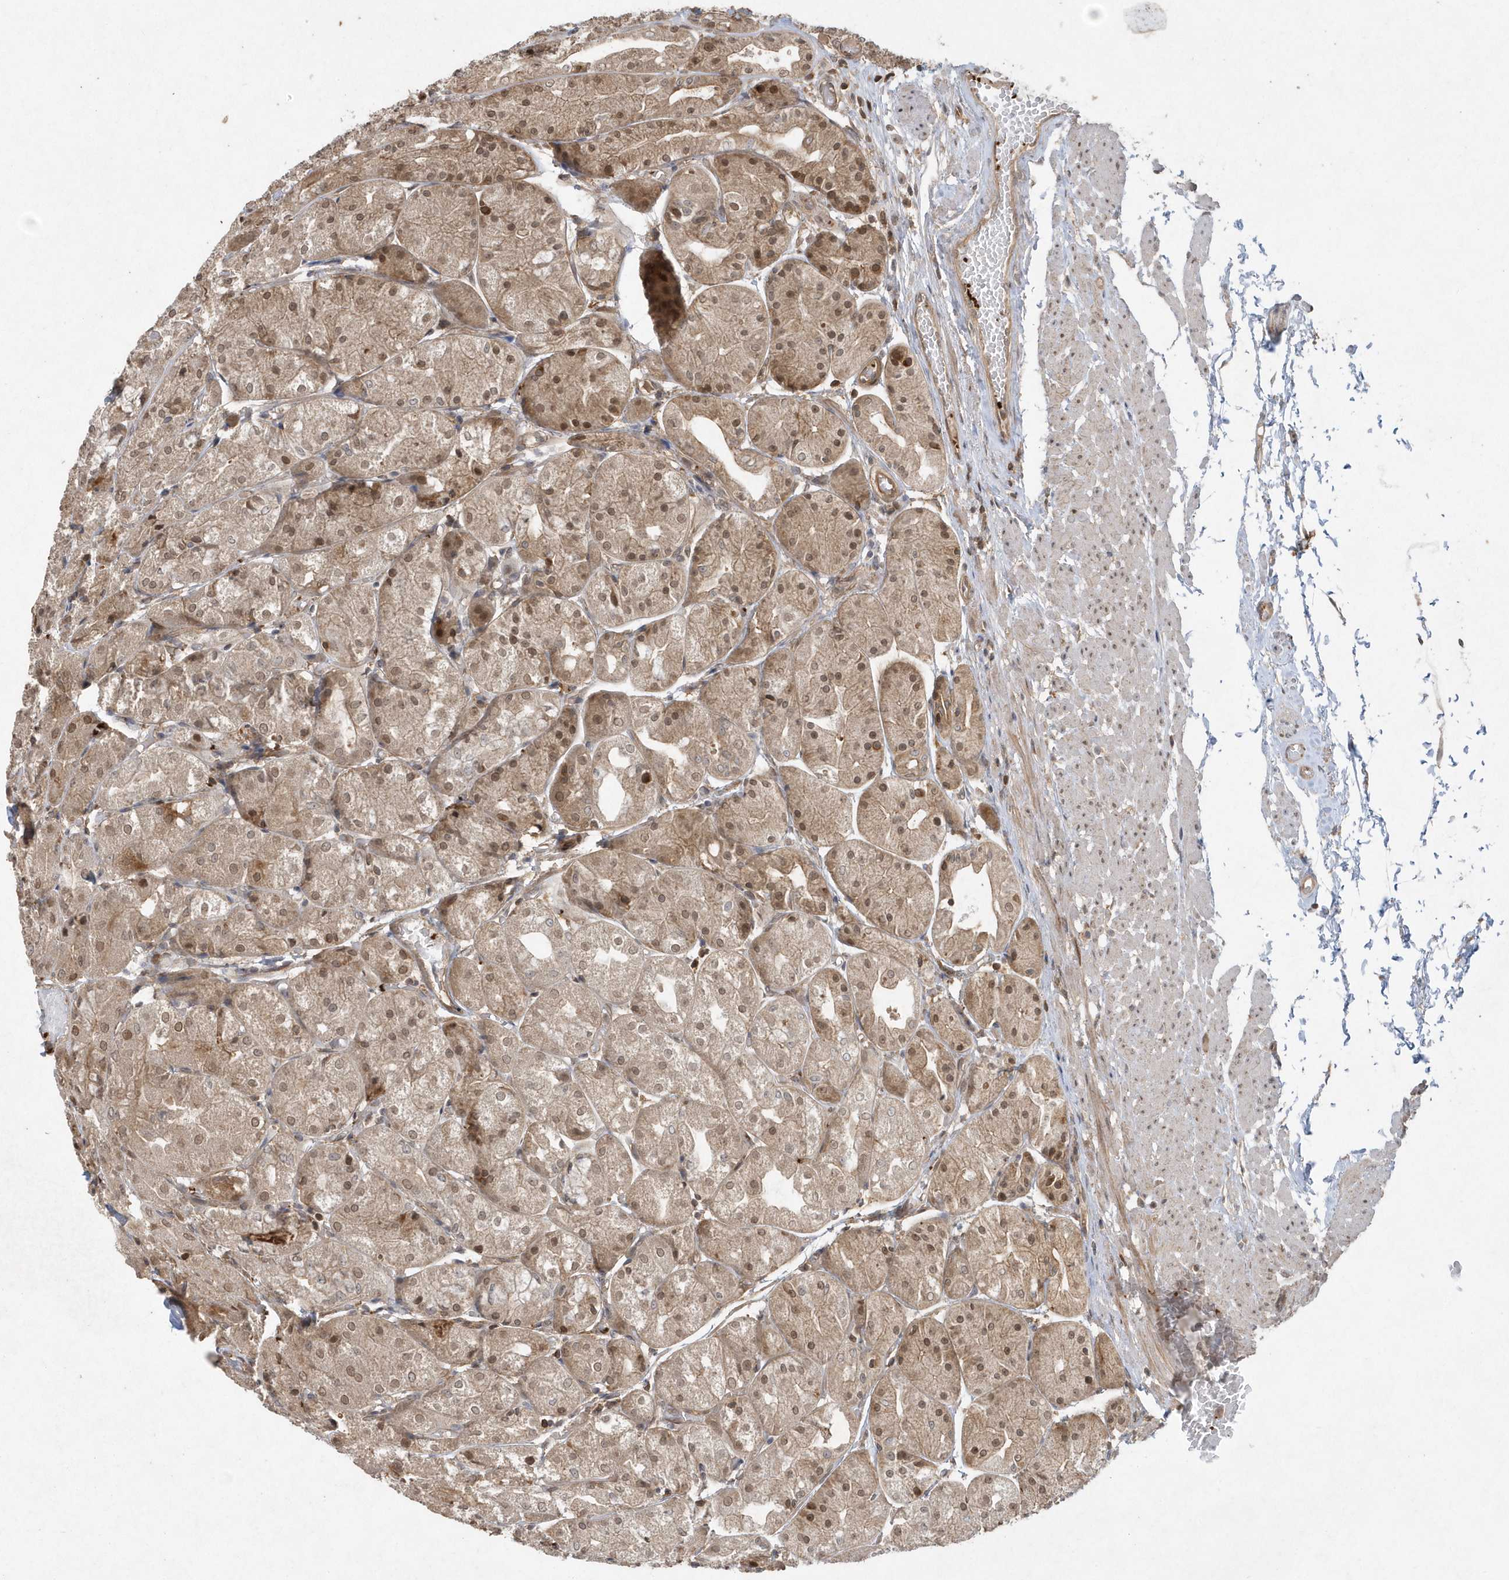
{"staining": {"intensity": "moderate", "quantity": ">75%", "location": "cytoplasmic/membranous,nuclear"}, "tissue": "stomach", "cell_type": "Glandular cells", "image_type": "normal", "snomed": [{"axis": "morphology", "description": "Normal tissue, NOS"}, {"axis": "topography", "description": "Stomach, upper"}], "caption": "The micrograph exhibits a brown stain indicating the presence of a protein in the cytoplasmic/membranous,nuclear of glandular cells in stomach. The staining was performed using DAB (3,3'-diaminobenzidine) to visualize the protein expression in brown, while the nuclei were stained in blue with hematoxylin (Magnification: 20x).", "gene": "ACYP1", "patient": {"sex": "male", "age": 72}}